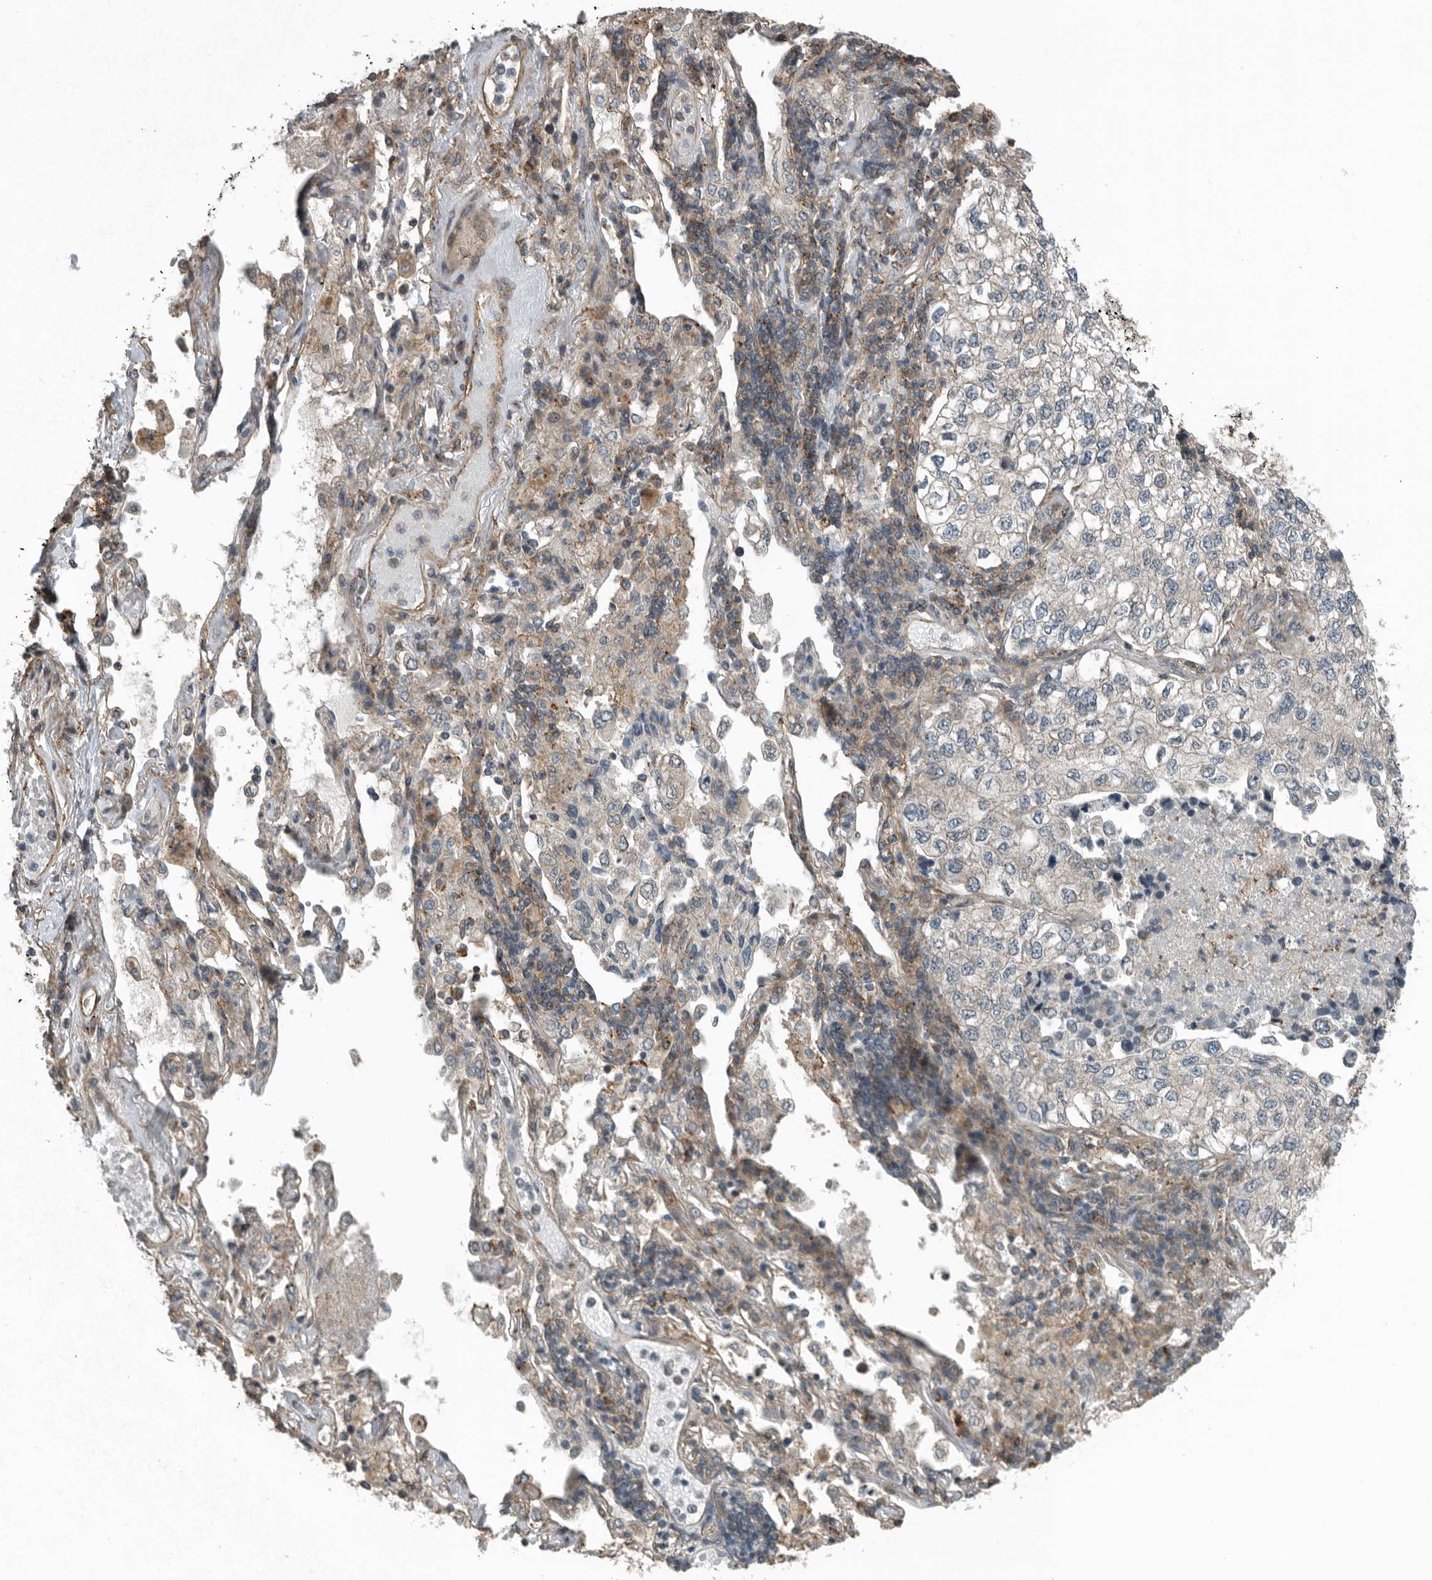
{"staining": {"intensity": "negative", "quantity": "none", "location": "none"}, "tissue": "lung cancer", "cell_type": "Tumor cells", "image_type": "cancer", "snomed": [{"axis": "morphology", "description": "Adenocarcinoma, NOS"}, {"axis": "topography", "description": "Lung"}], "caption": "High power microscopy histopathology image of an immunohistochemistry (IHC) image of lung cancer, revealing no significant expression in tumor cells.", "gene": "AMFR", "patient": {"sex": "male", "age": 63}}